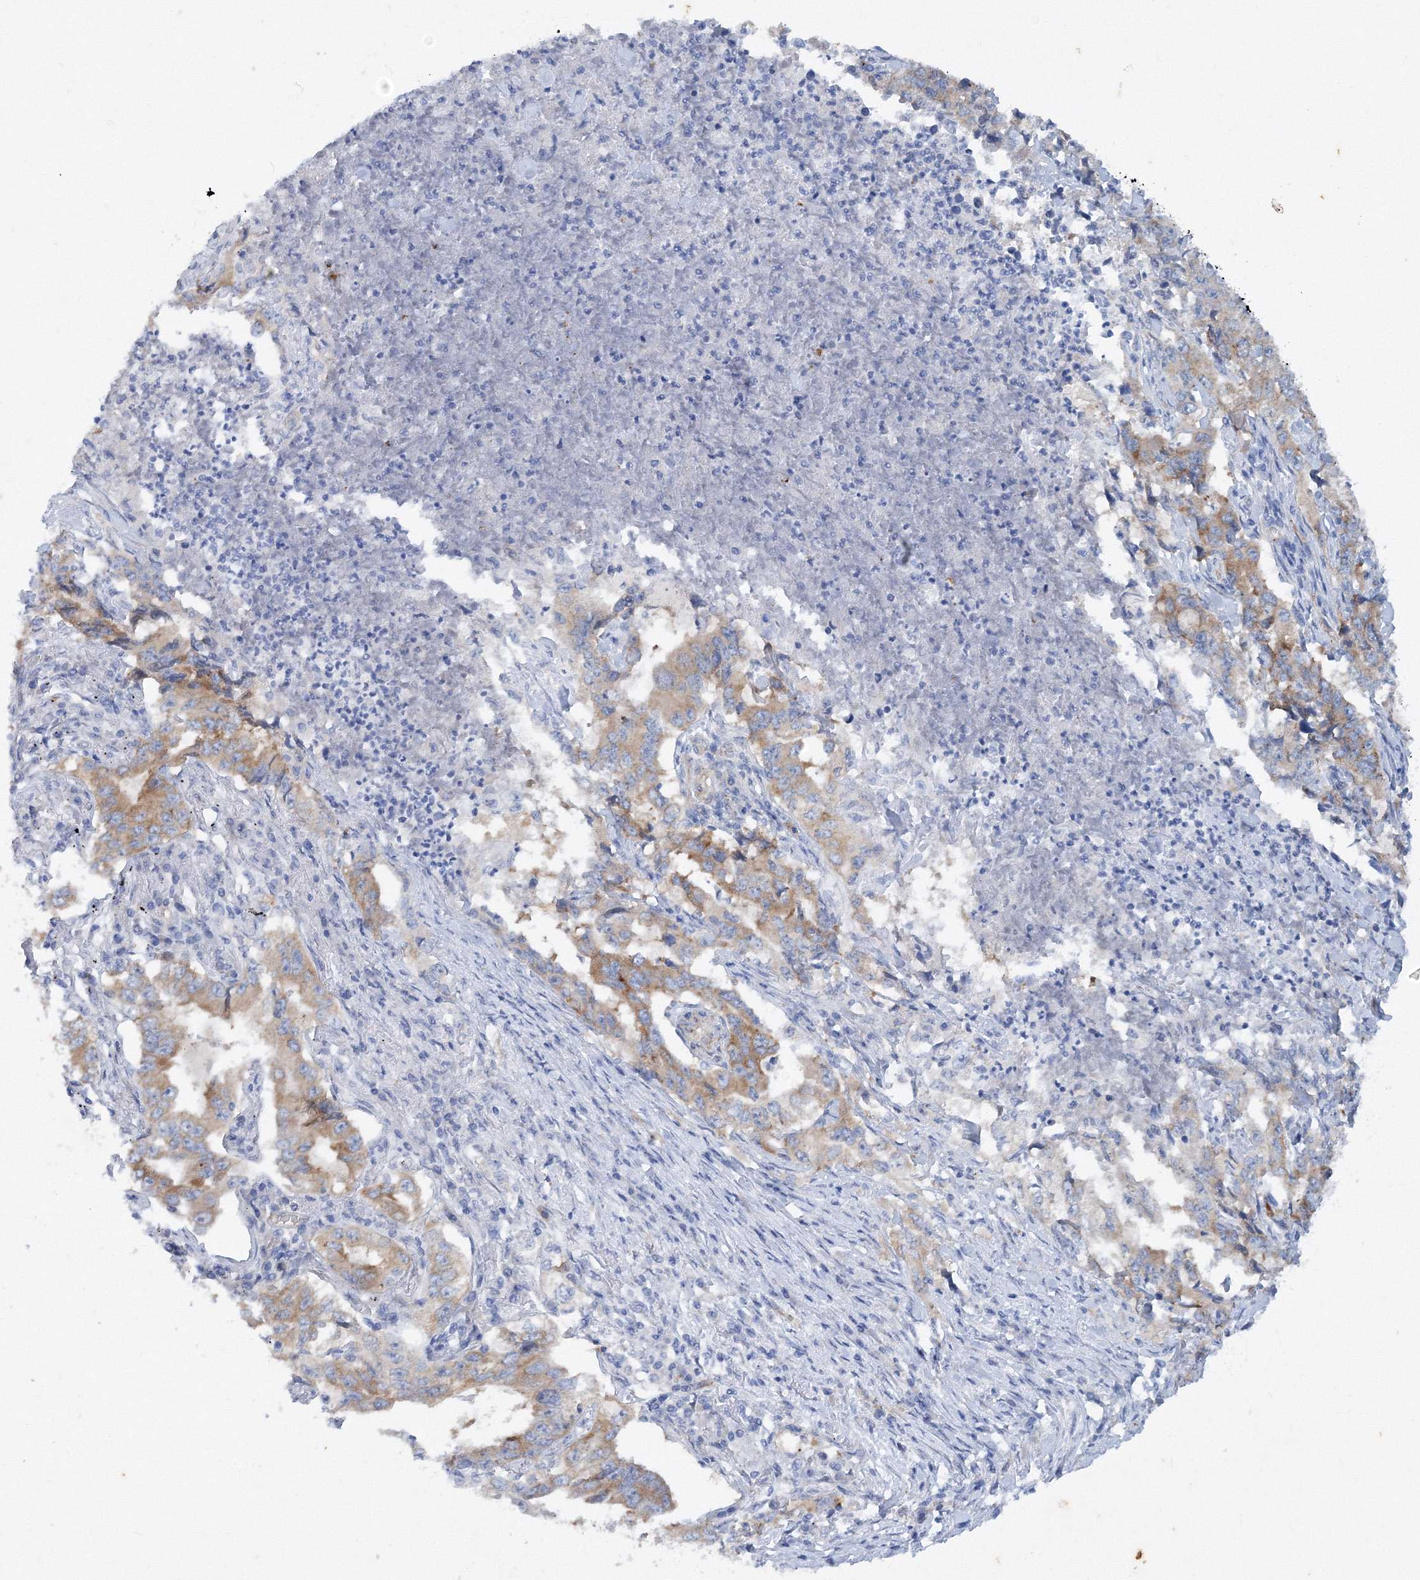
{"staining": {"intensity": "moderate", "quantity": ">75%", "location": "cytoplasmic/membranous"}, "tissue": "lung cancer", "cell_type": "Tumor cells", "image_type": "cancer", "snomed": [{"axis": "morphology", "description": "Adenocarcinoma, NOS"}, {"axis": "topography", "description": "Lung"}], "caption": "Immunohistochemical staining of adenocarcinoma (lung) reveals moderate cytoplasmic/membranous protein positivity in about >75% of tumor cells.", "gene": "TANC1", "patient": {"sex": "female", "age": 51}}